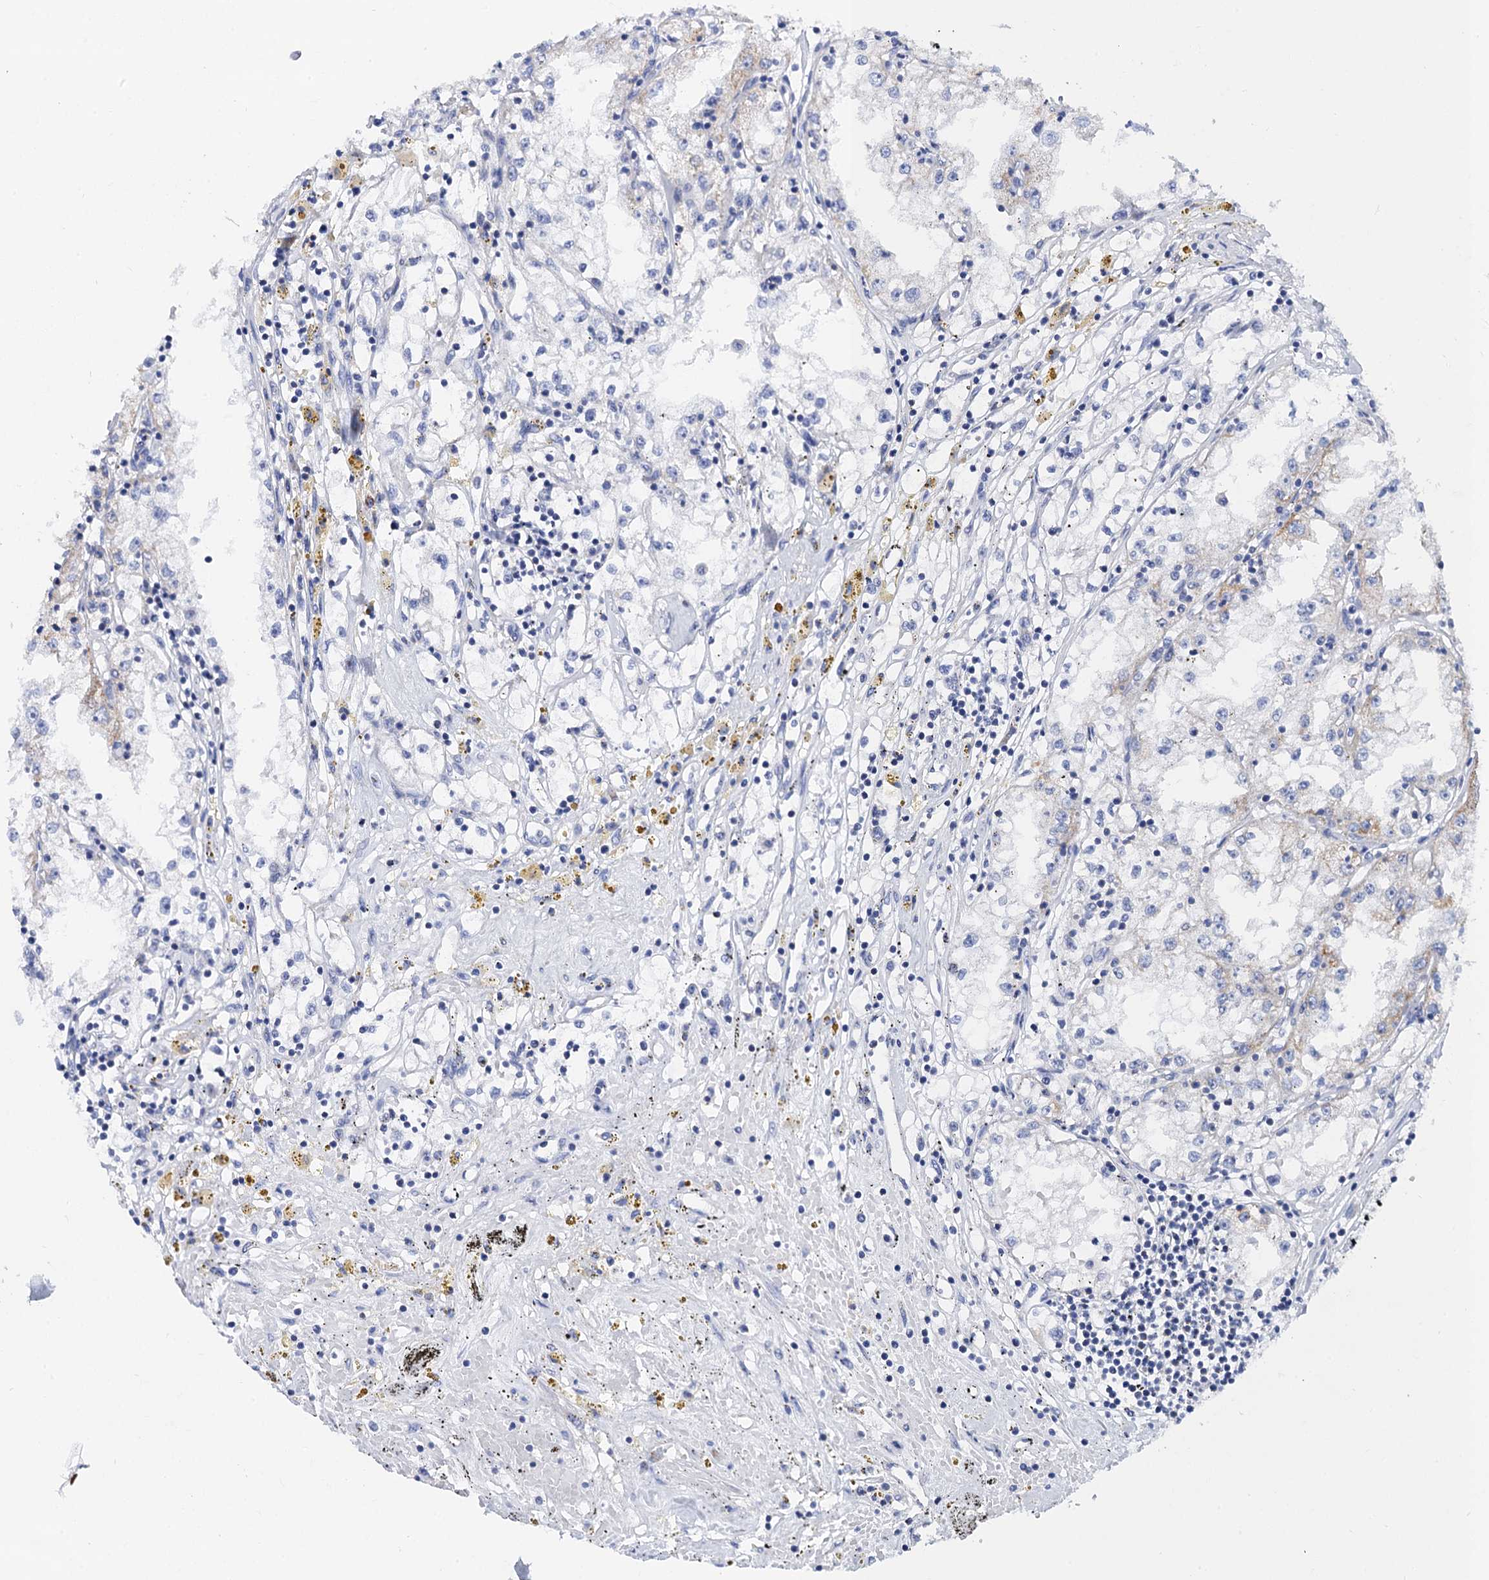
{"staining": {"intensity": "negative", "quantity": "none", "location": "none"}, "tissue": "renal cancer", "cell_type": "Tumor cells", "image_type": "cancer", "snomed": [{"axis": "morphology", "description": "Adenocarcinoma, NOS"}, {"axis": "topography", "description": "Kidney"}], "caption": "Photomicrograph shows no significant protein positivity in tumor cells of renal cancer (adenocarcinoma).", "gene": "ACADSB", "patient": {"sex": "male", "age": 56}}